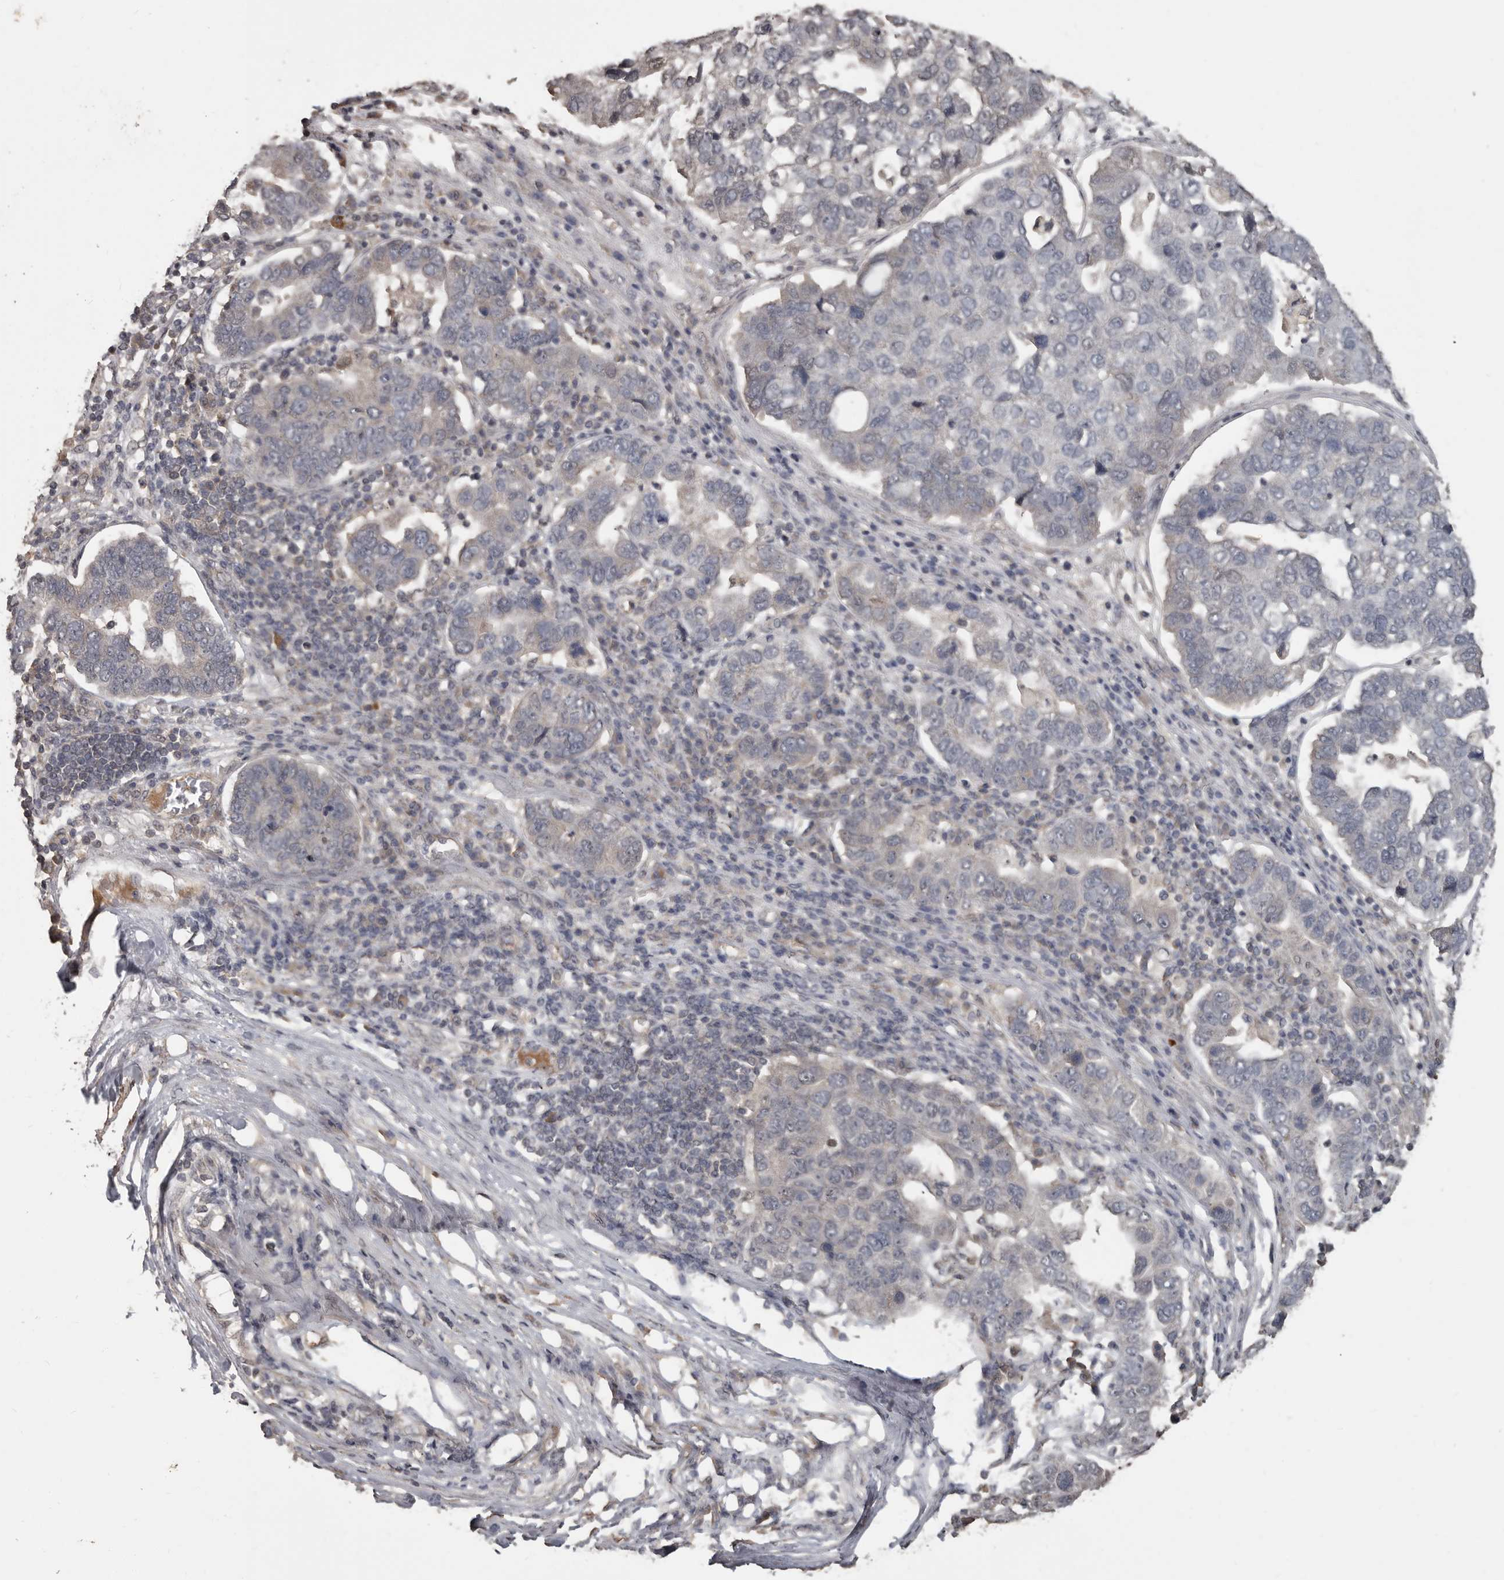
{"staining": {"intensity": "weak", "quantity": "<25%", "location": "cytoplasmic/membranous"}, "tissue": "pancreatic cancer", "cell_type": "Tumor cells", "image_type": "cancer", "snomed": [{"axis": "morphology", "description": "Adenocarcinoma, NOS"}, {"axis": "topography", "description": "Pancreas"}], "caption": "Immunohistochemical staining of pancreatic adenocarcinoma reveals no significant expression in tumor cells. (Brightfield microscopy of DAB immunohistochemistry at high magnification).", "gene": "ZFP14", "patient": {"sex": "female", "age": 61}}